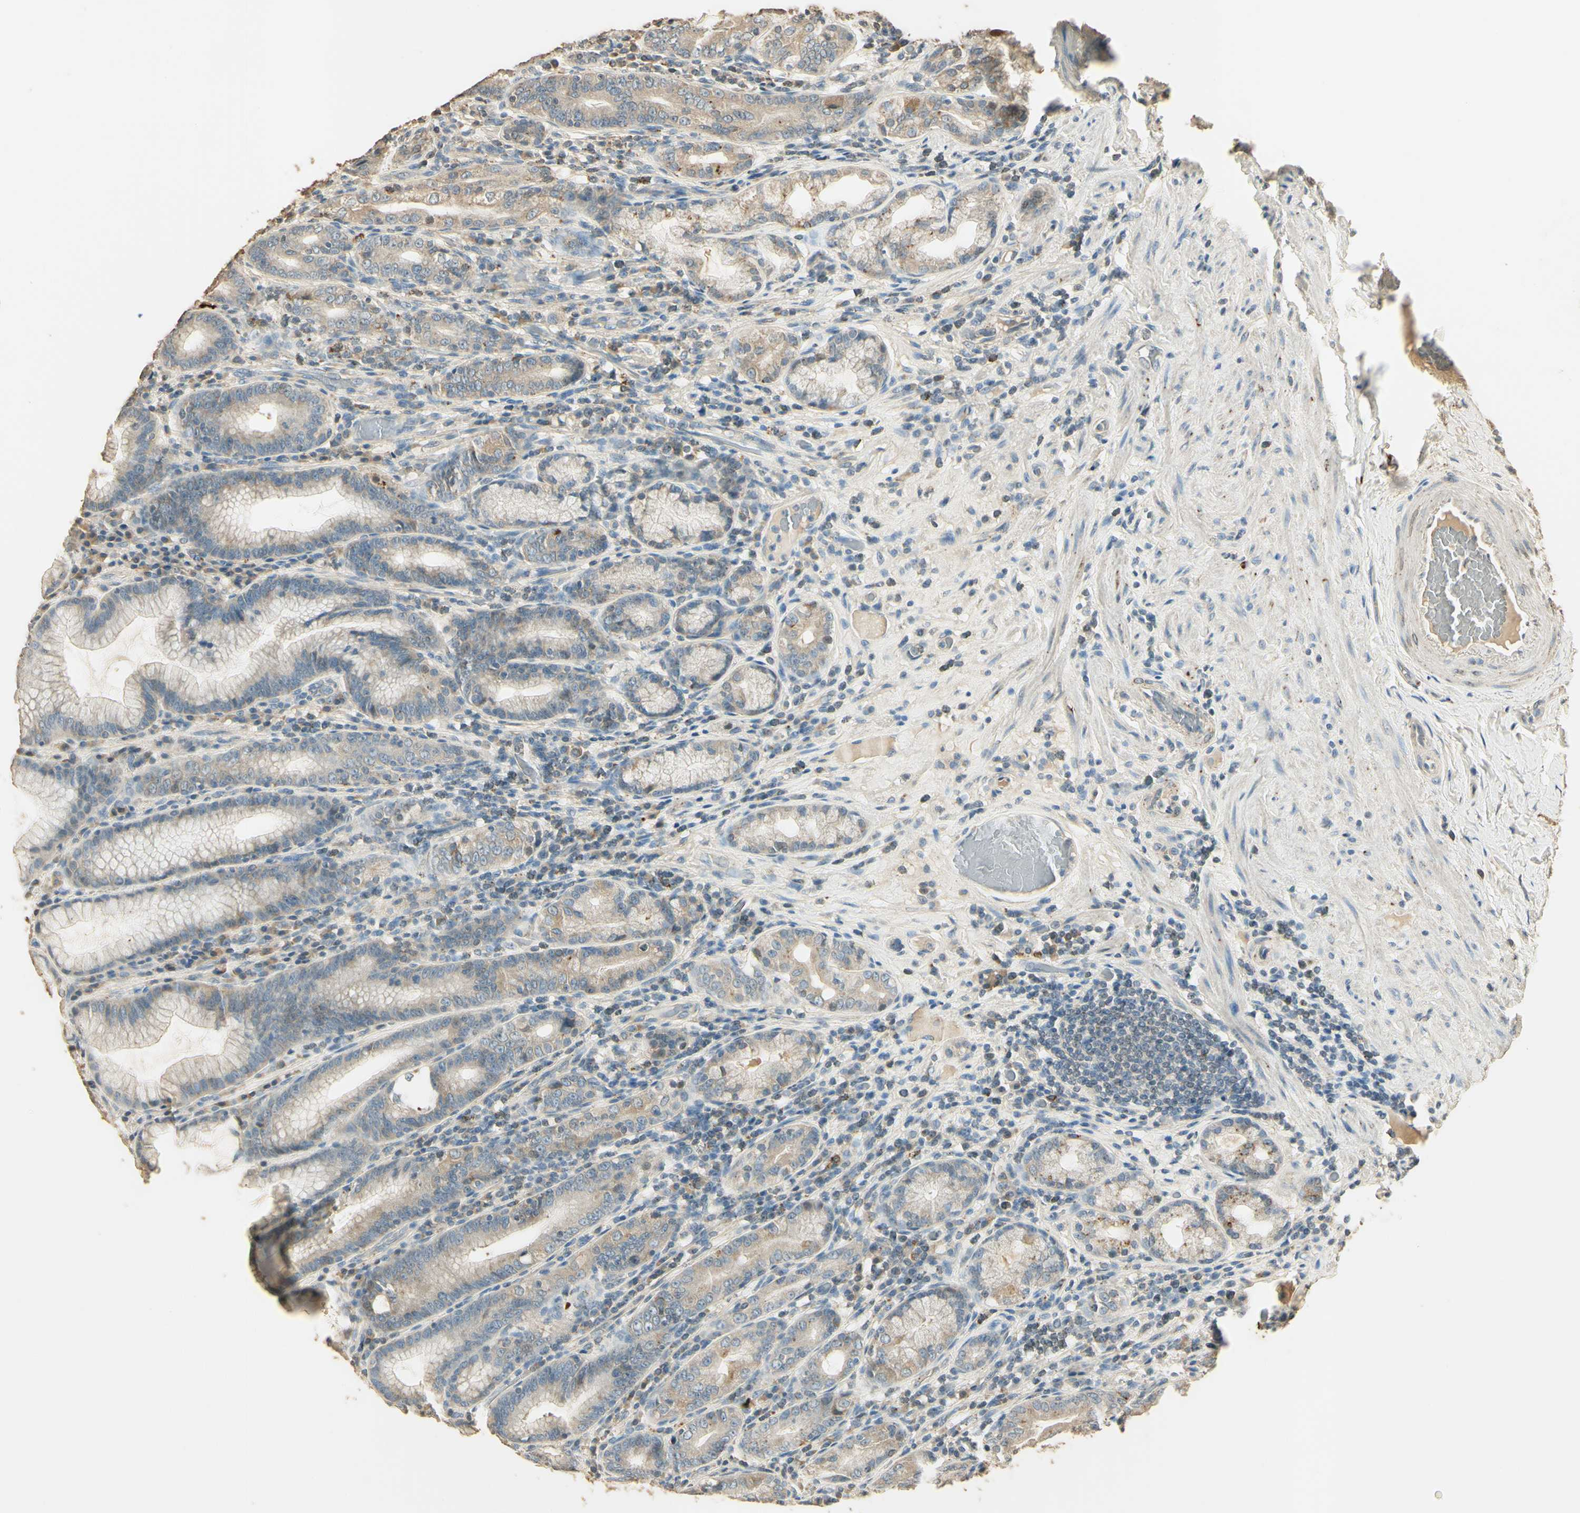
{"staining": {"intensity": "strong", "quantity": "25%-75%", "location": "cytoplasmic/membranous"}, "tissue": "stomach", "cell_type": "Glandular cells", "image_type": "normal", "snomed": [{"axis": "morphology", "description": "Normal tissue, NOS"}, {"axis": "topography", "description": "Stomach, lower"}], "caption": "Stomach was stained to show a protein in brown. There is high levels of strong cytoplasmic/membranous positivity in about 25%-75% of glandular cells.", "gene": "ARHGEF17", "patient": {"sex": "female", "age": 76}}